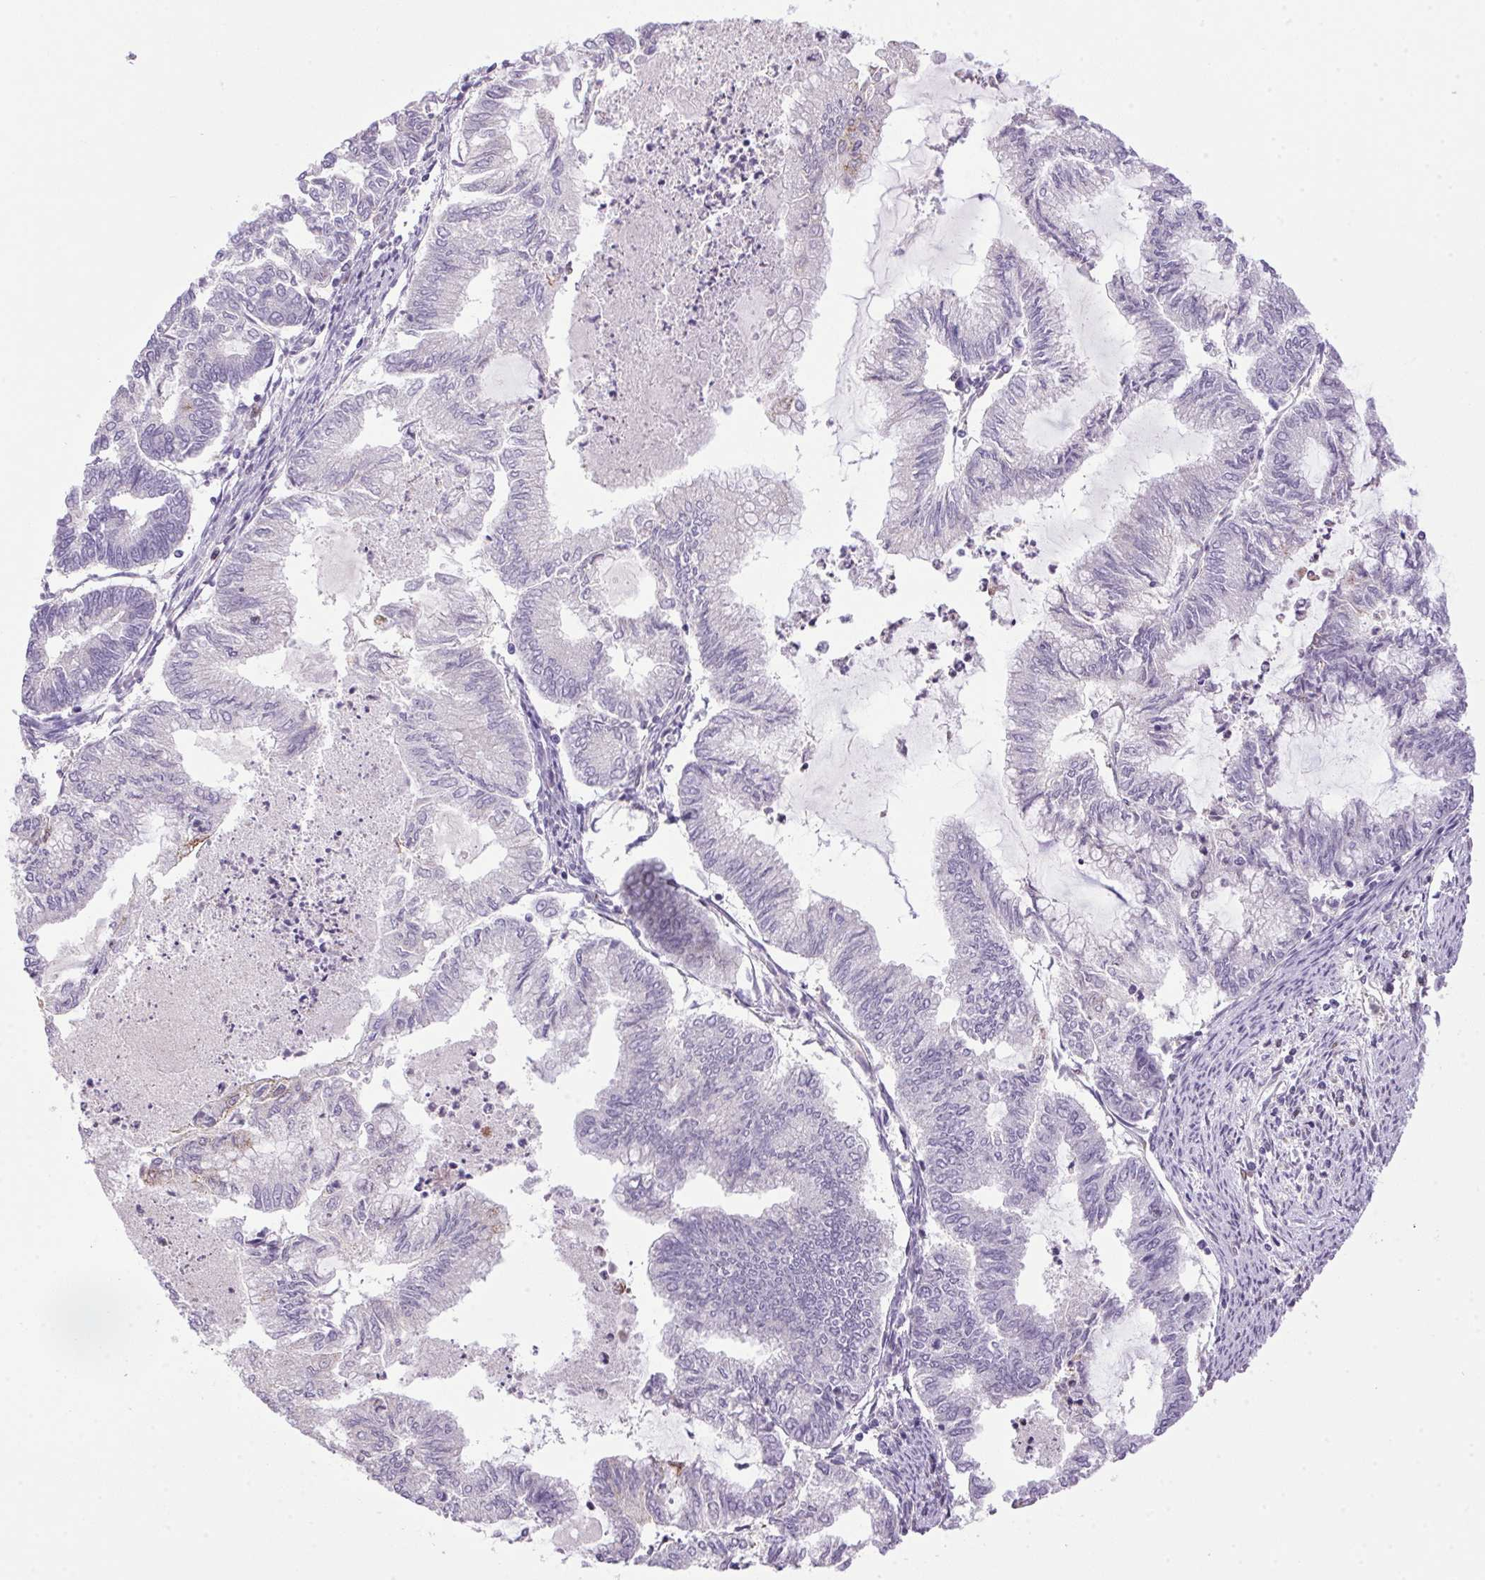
{"staining": {"intensity": "weak", "quantity": "<25%", "location": "cytoplasmic/membranous"}, "tissue": "endometrial cancer", "cell_type": "Tumor cells", "image_type": "cancer", "snomed": [{"axis": "morphology", "description": "Adenocarcinoma, NOS"}, {"axis": "topography", "description": "Endometrium"}], "caption": "This micrograph is of endometrial adenocarcinoma stained with immunohistochemistry to label a protein in brown with the nuclei are counter-stained blue. There is no positivity in tumor cells.", "gene": "AKR1E2", "patient": {"sex": "female", "age": 79}}